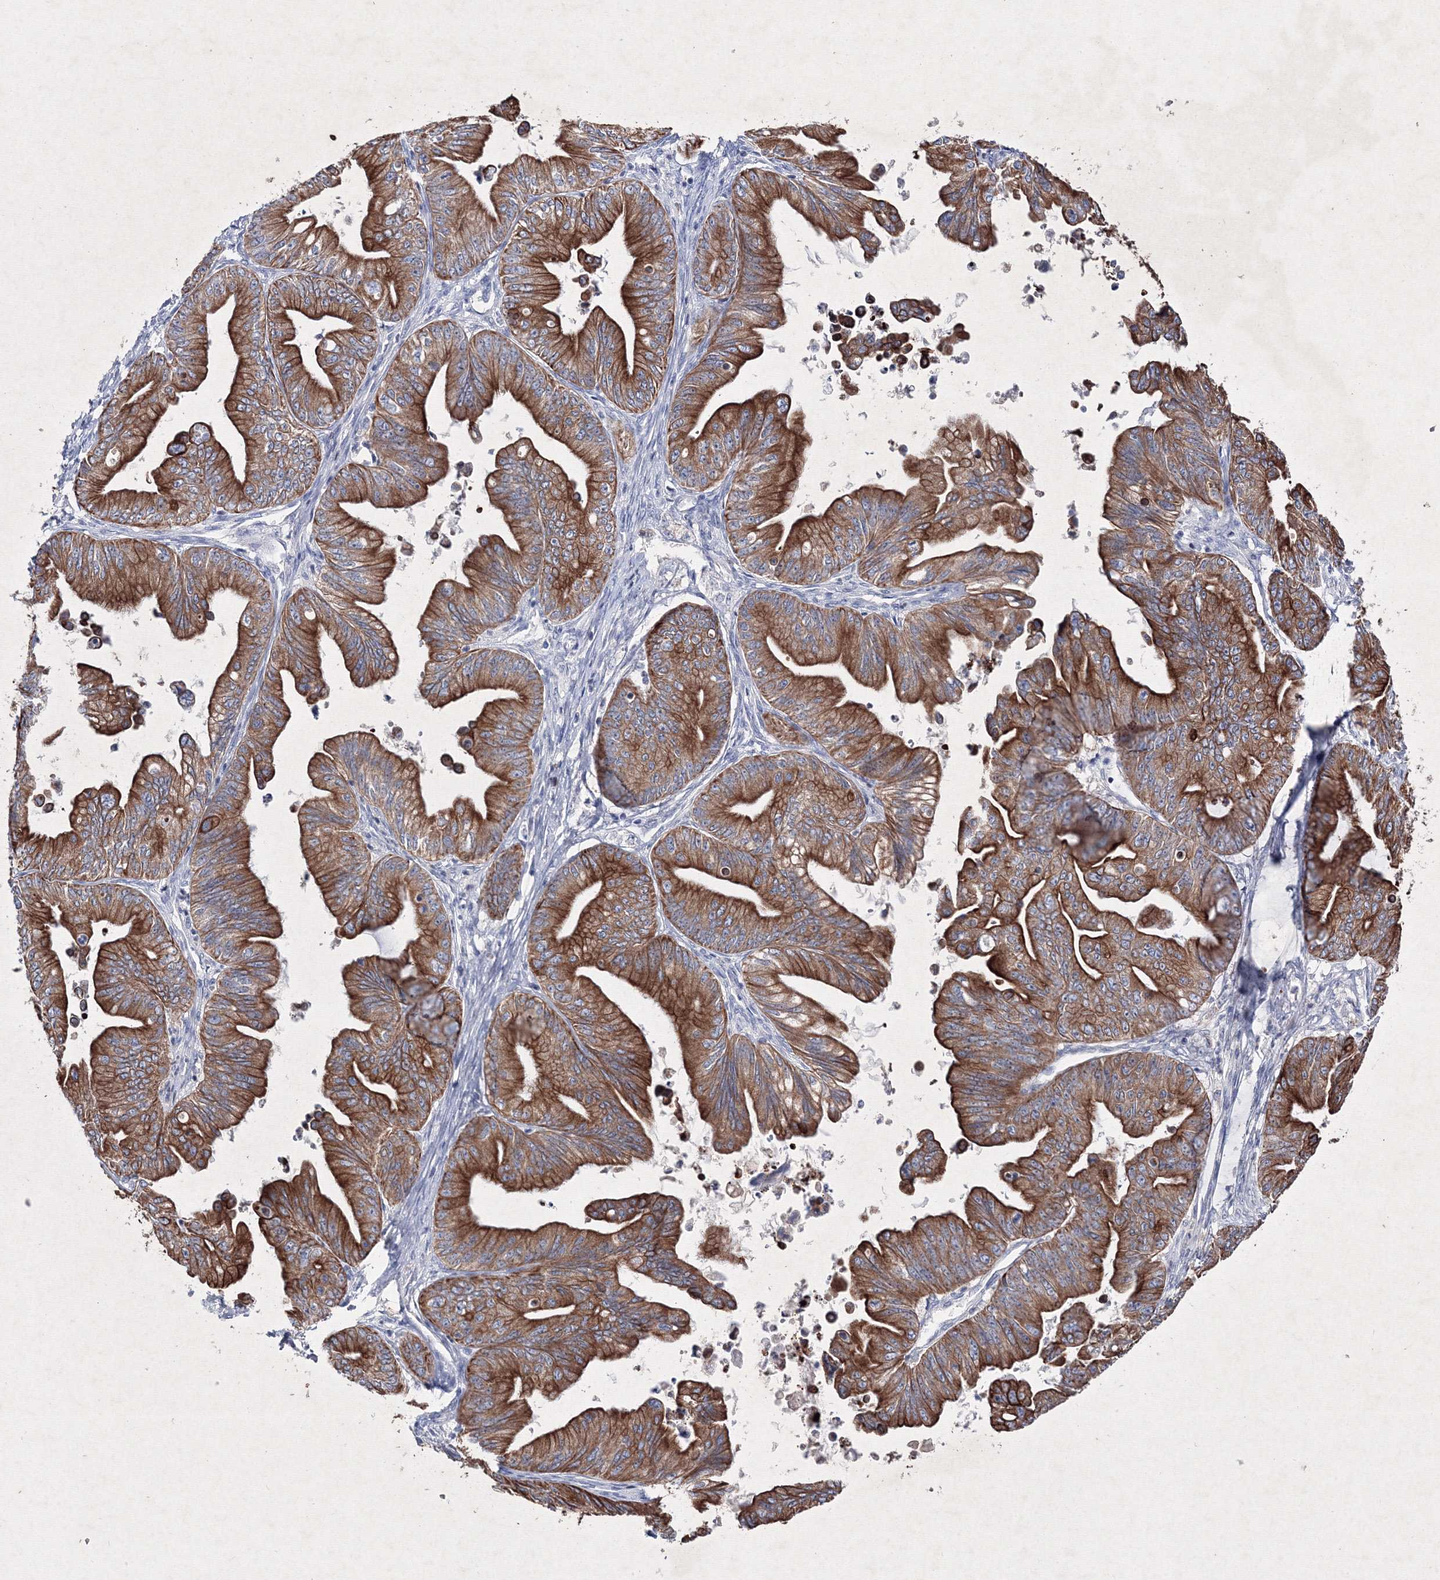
{"staining": {"intensity": "strong", "quantity": ">75%", "location": "cytoplasmic/membranous"}, "tissue": "ovarian cancer", "cell_type": "Tumor cells", "image_type": "cancer", "snomed": [{"axis": "morphology", "description": "Cystadenocarcinoma, mucinous, NOS"}, {"axis": "topography", "description": "Ovary"}], "caption": "Brown immunohistochemical staining in ovarian mucinous cystadenocarcinoma exhibits strong cytoplasmic/membranous positivity in approximately >75% of tumor cells. (IHC, brightfield microscopy, high magnification).", "gene": "SMIM29", "patient": {"sex": "female", "age": 71}}